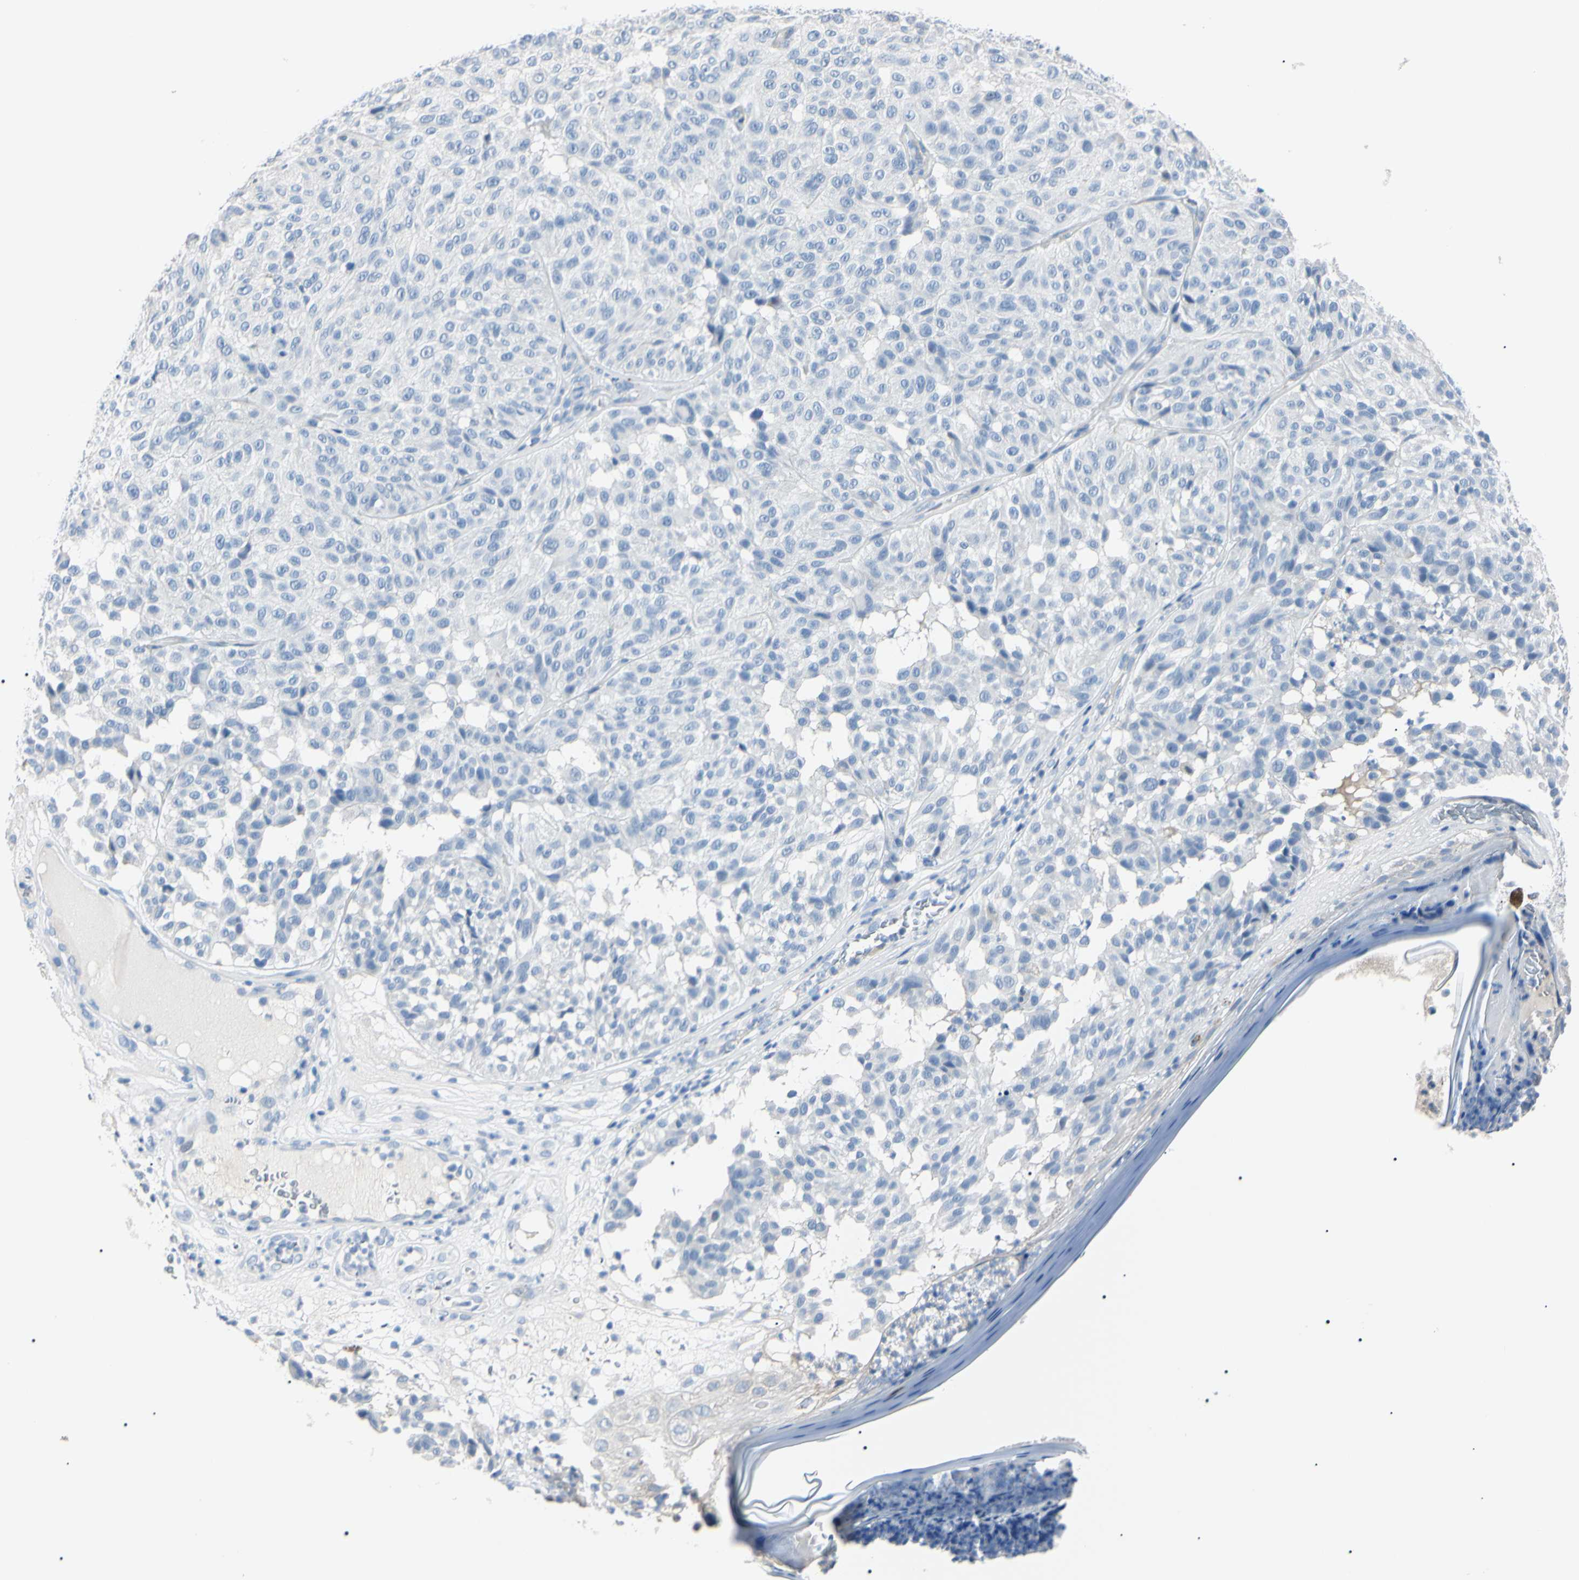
{"staining": {"intensity": "negative", "quantity": "none", "location": "none"}, "tissue": "melanoma", "cell_type": "Tumor cells", "image_type": "cancer", "snomed": [{"axis": "morphology", "description": "Malignant melanoma, NOS"}, {"axis": "topography", "description": "Skin"}], "caption": "Immunohistochemistry (IHC) image of human malignant melanoma stained for a protein (brown), which displays no staining in tumor cells.", "gene": "CA2", "patient": {"sex": "female", "age": 46}}